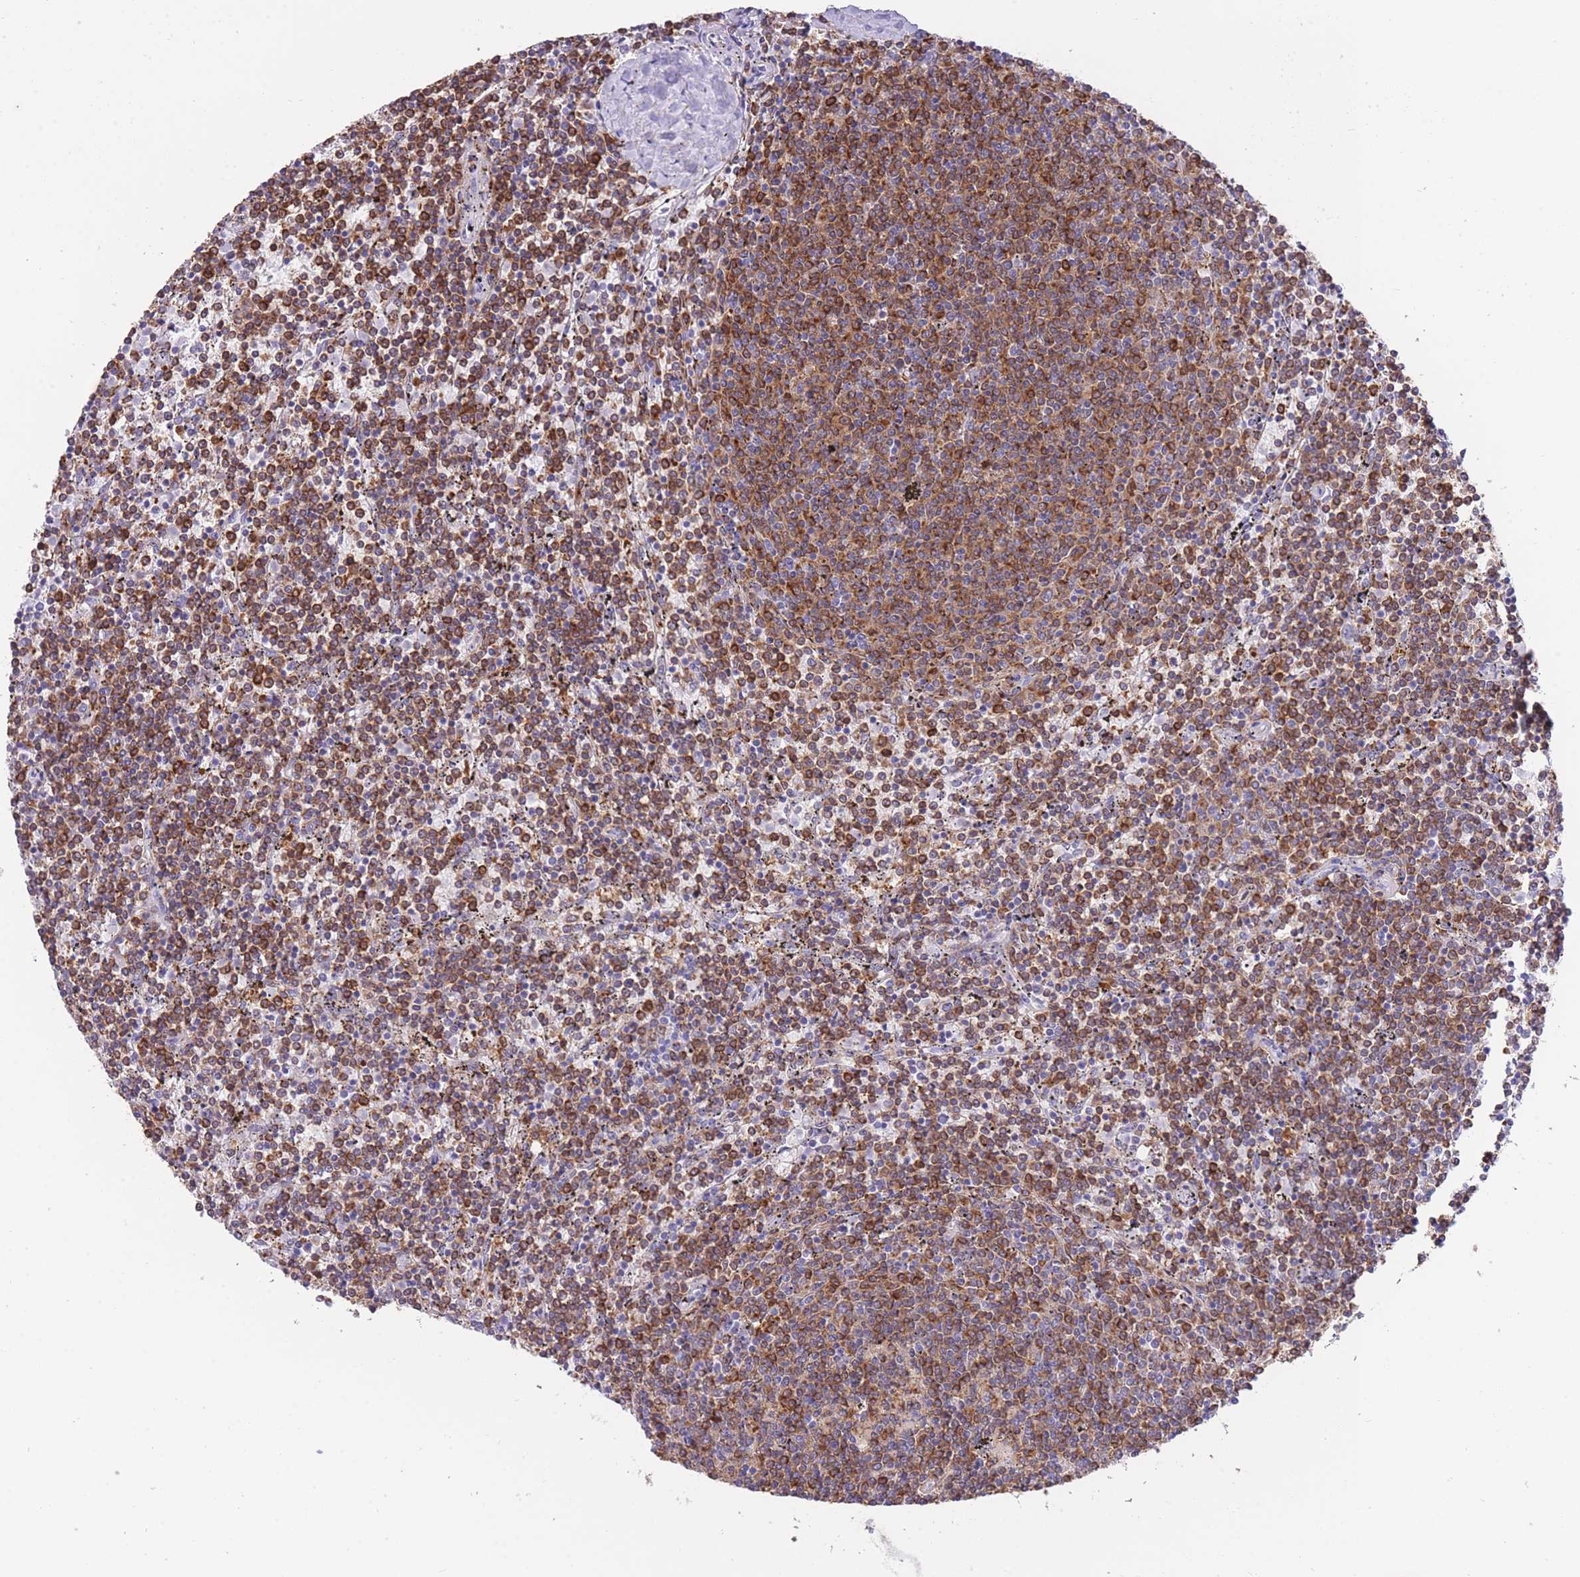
{"staining": {"intensity": "moderate", "quantity": ">75%", "location": "cytoplasmic/membranous"}, "tissue": "lymphoma", "cell_type": "Tumor cells", "image_type": "cancer", "snomed": [{"axis": "morphology", "description": "Malignant lymphoma, non-Hodgkin's type, Low grade"}, {"axis": "topography", "description": "Spleen"}], "caption": "Immunohistochemical staining of human low-grade malignant lymphoma, non-Hodgkin's type reveals moderate cytoplasmic/membranous protein positivity in approximately >75% of tumor cells.", "gene": "NAMPT", "patient": {"sex": "female", "age": 50}}